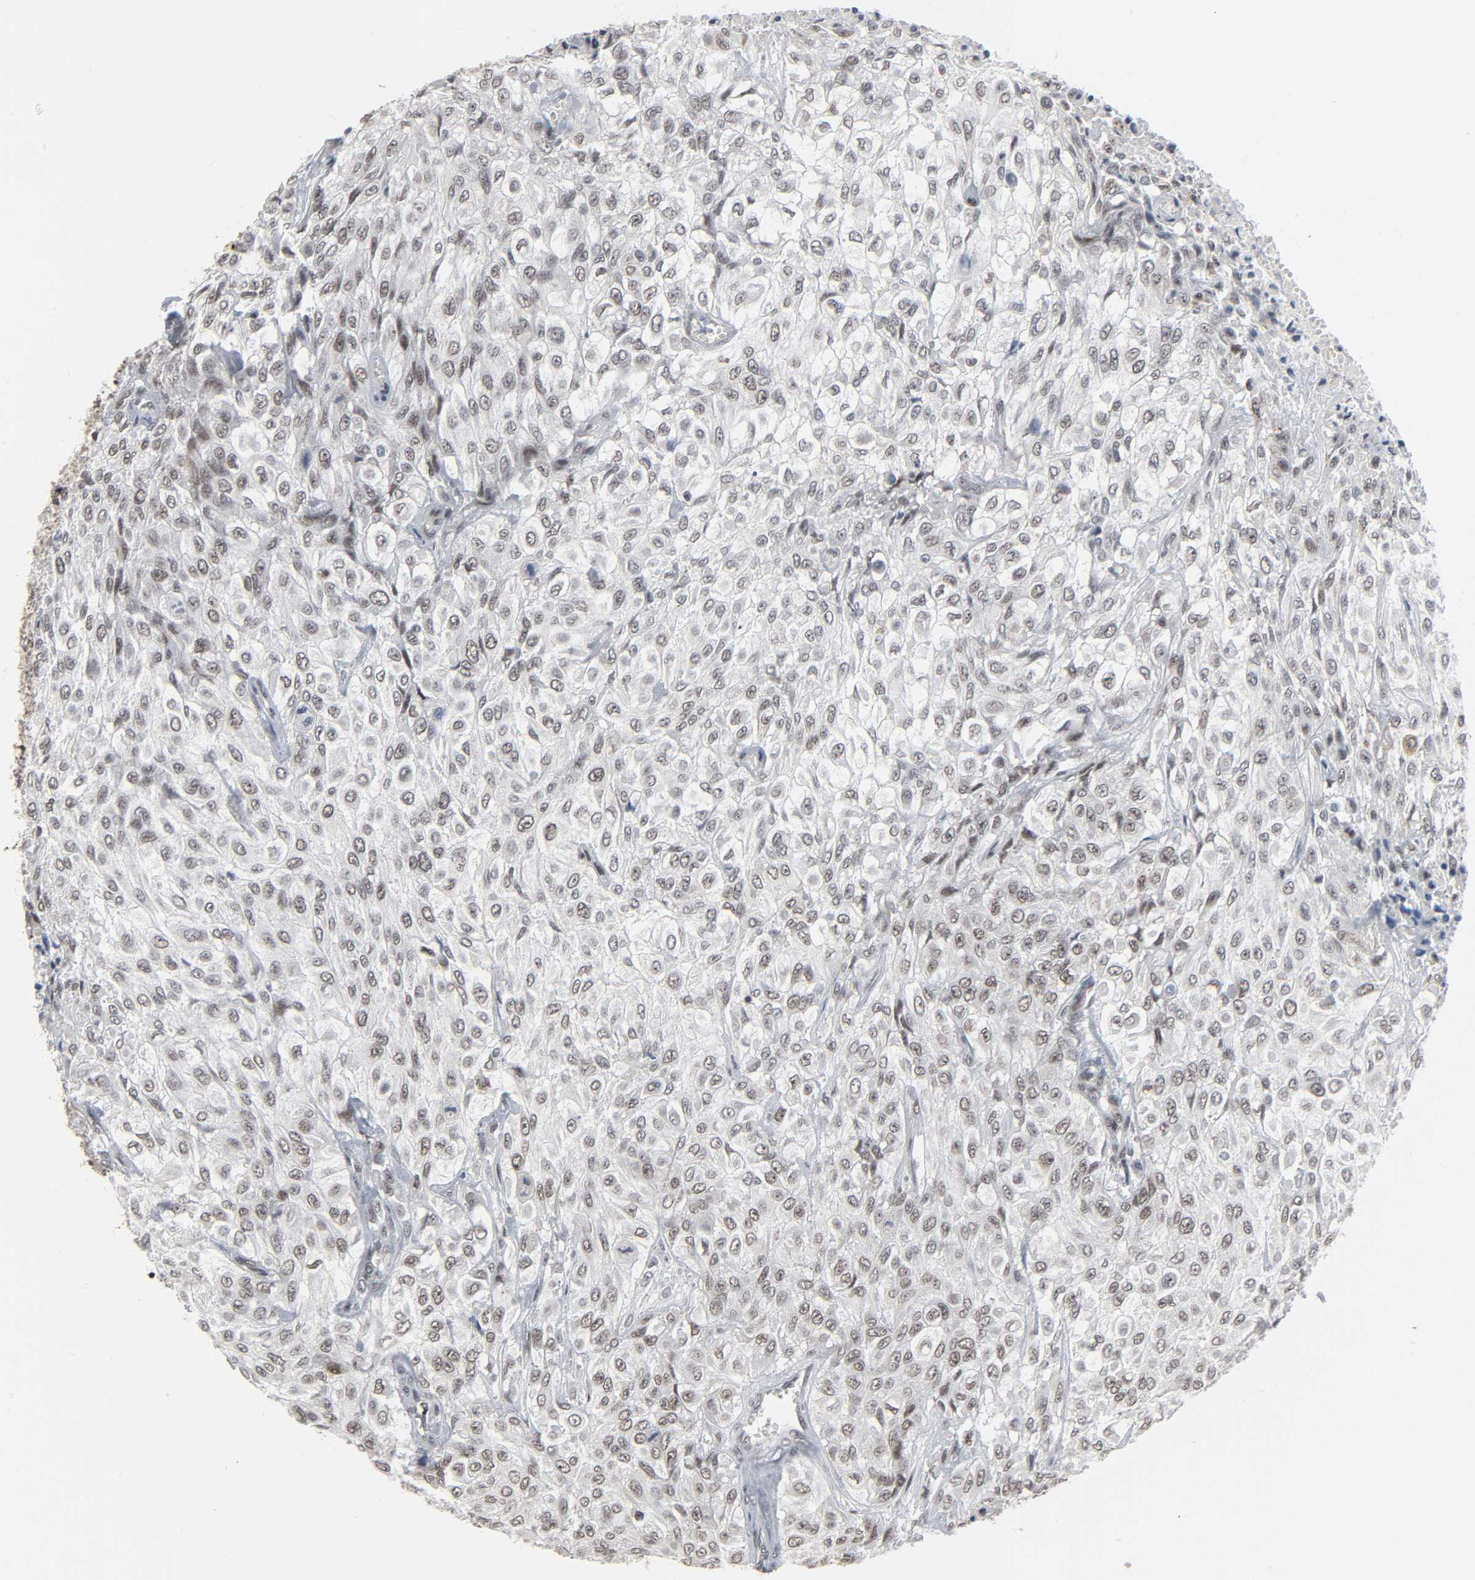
{"staining": {"intensity": "weak", "quantity": "<25%", "location": "nuclear"}, "tissue": "urothelial cancer", "cell_type": "Tumor cells", "image_type": "cancer", "snomed": [{"axis": "morphology", "description": "Urothelial carcinoma, High grade"}, {"axis": "topography", "description": "Urinary bladder"}], "caption": "Immunohistochemistry (IHC) of human urothelial cancer reveals no staining in tumor cells.", "gene": "MUC1", "patient": {"sex": "male", "age": 57}}